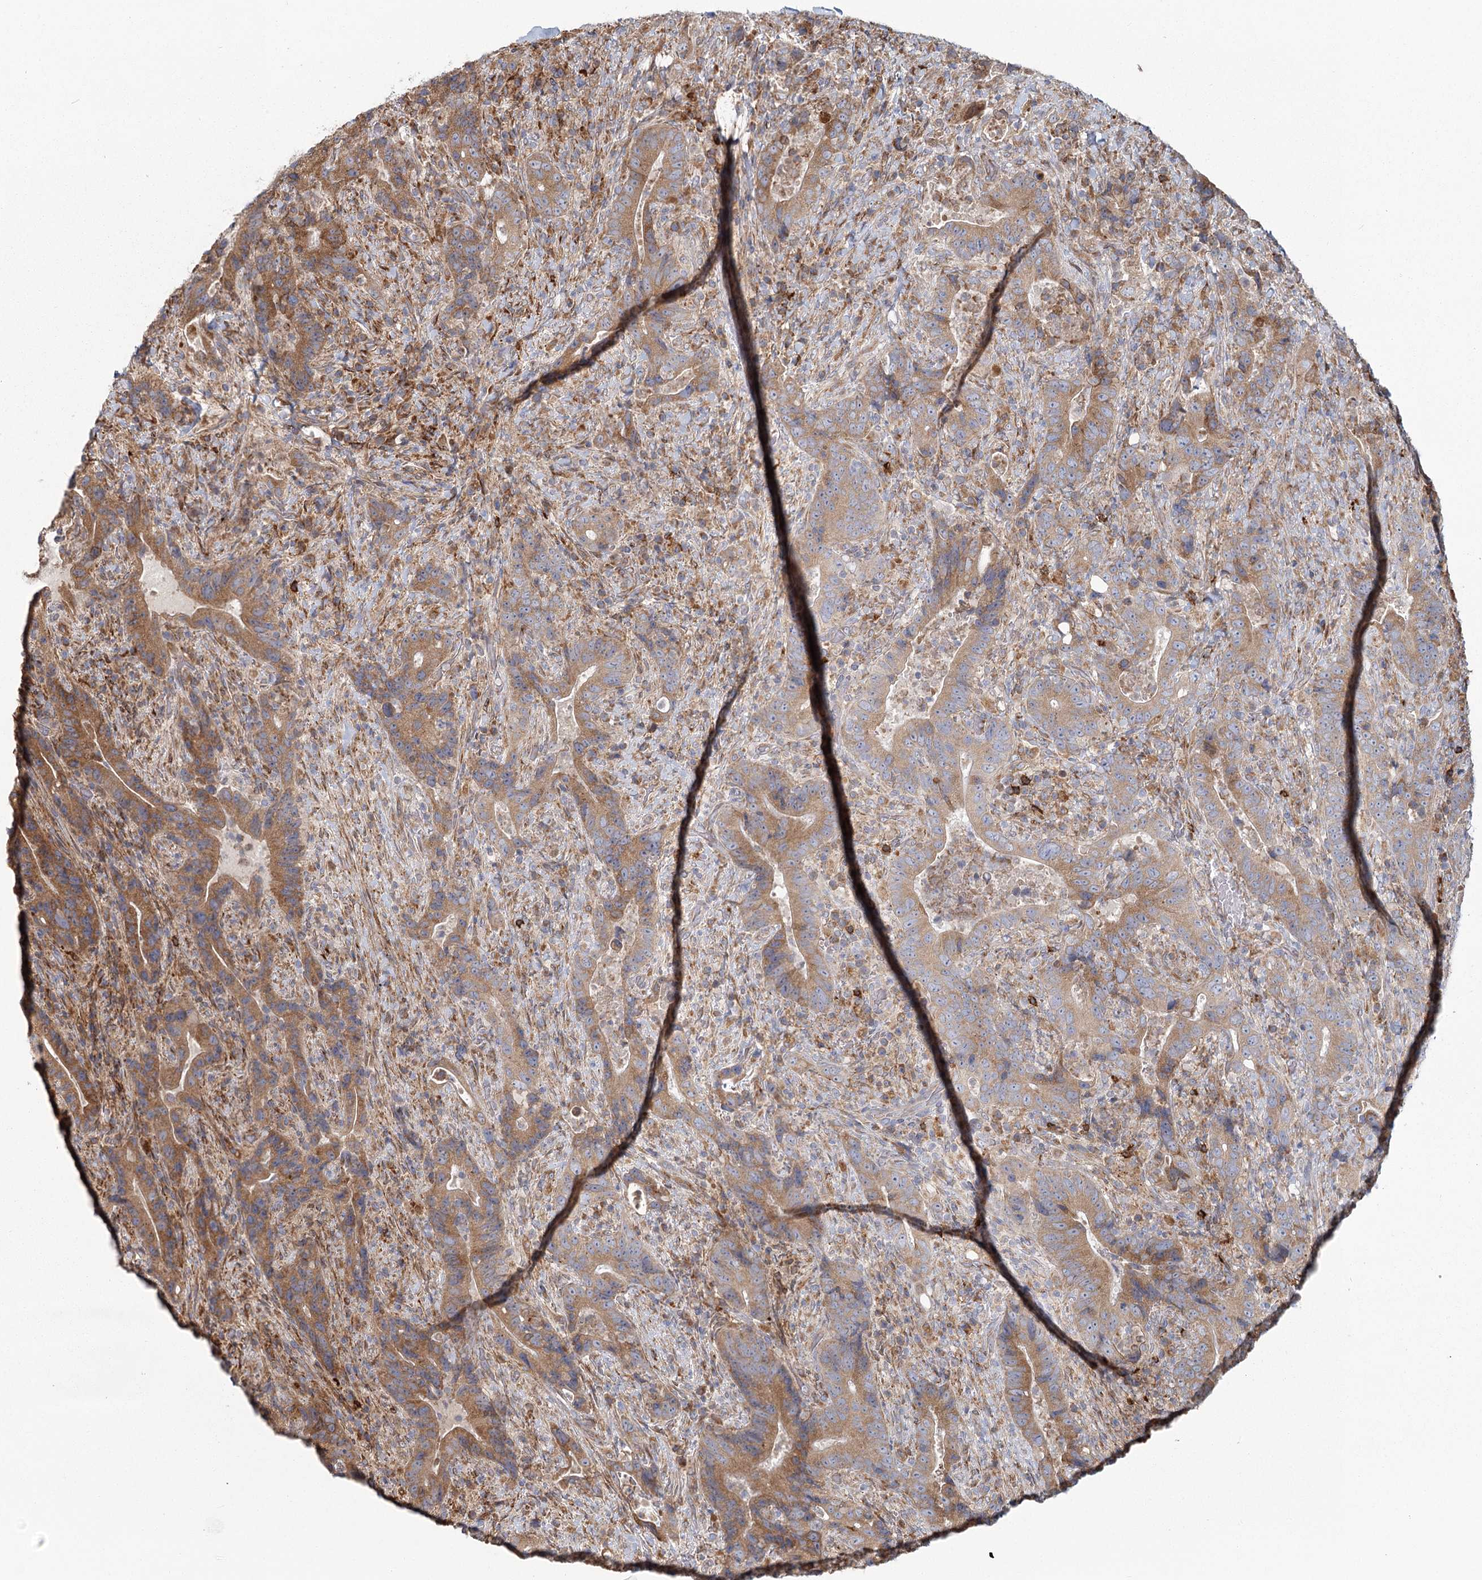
{"staining": {"intensity": "moderate", "quantity": ">75%", "location": "cytoplasmic/membranous"}, "tissue": "colorectal cancer", "cell_type": "Tumor cells", "image_type": "cancer", "snomed": [{"axis": "morphology", "description": "Adenocarcinoma, NOS"}, {"axis": "topography", "description": "Colon"}], "caption": "Moderate cytoplasmic/membranous positivity is present in approximately >75% of tumor cells in colorectal cancer (adenocarcinoma).", "gene": "HARS2", "patient": {"sex": "female", "age": 75}}